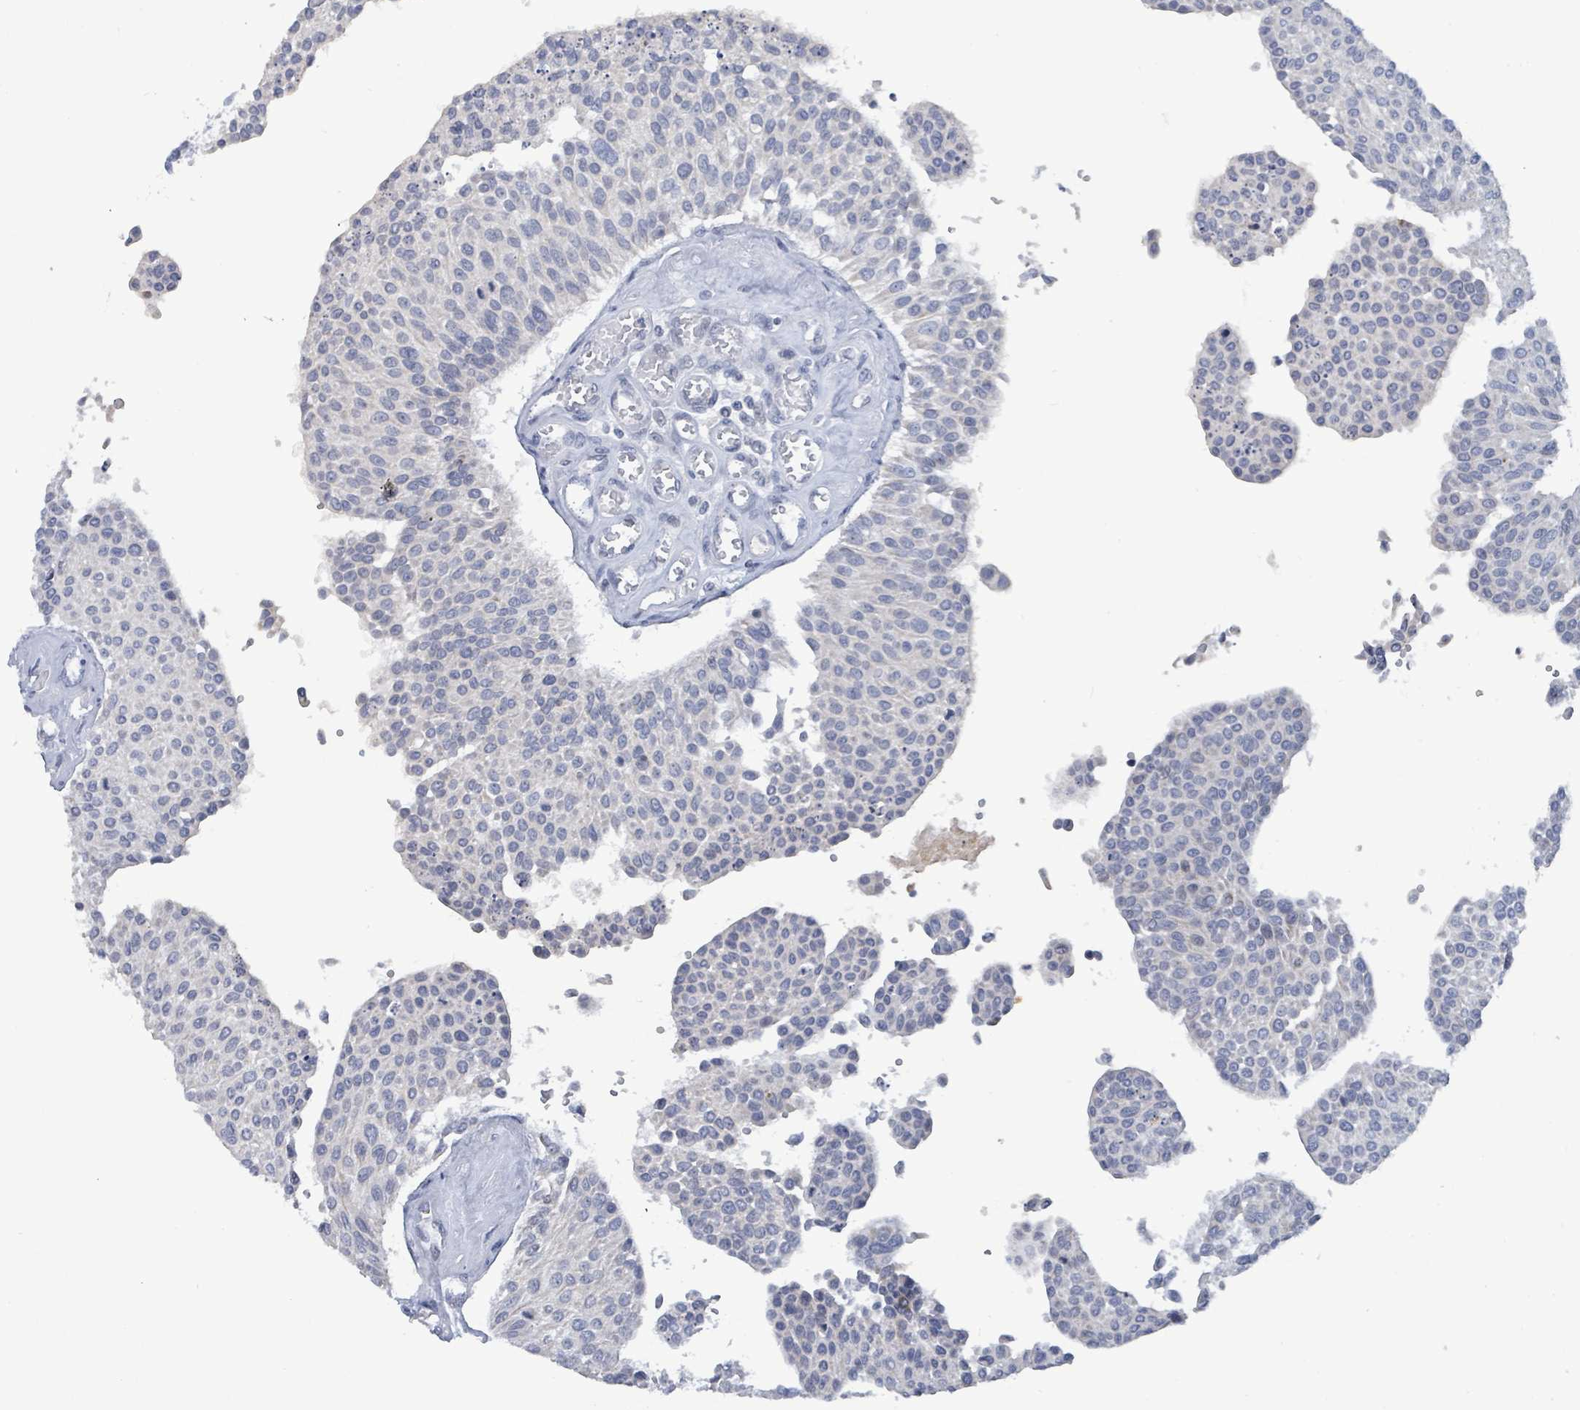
{"staining": {"intensity": "negative", "quantity": "none", "location": "none"}, "tissue": "urothelial cancer", "cell_type": "Tumor cells", "image_type": "cancer", "snomed": [{"axis": "morphology", "description": "Urothelial carcinoma, NOS"}, {"axis": "topography", "description": "Urinary bladder"}], "caption": "Tumor cells show no significant protein positivity in transitional cell carcinoma. (Brightfield microscopy of DAB immunohistochemistry at high magnification).", "gene": "NTN3", "patient": {"sex": "male", "age": 55}}